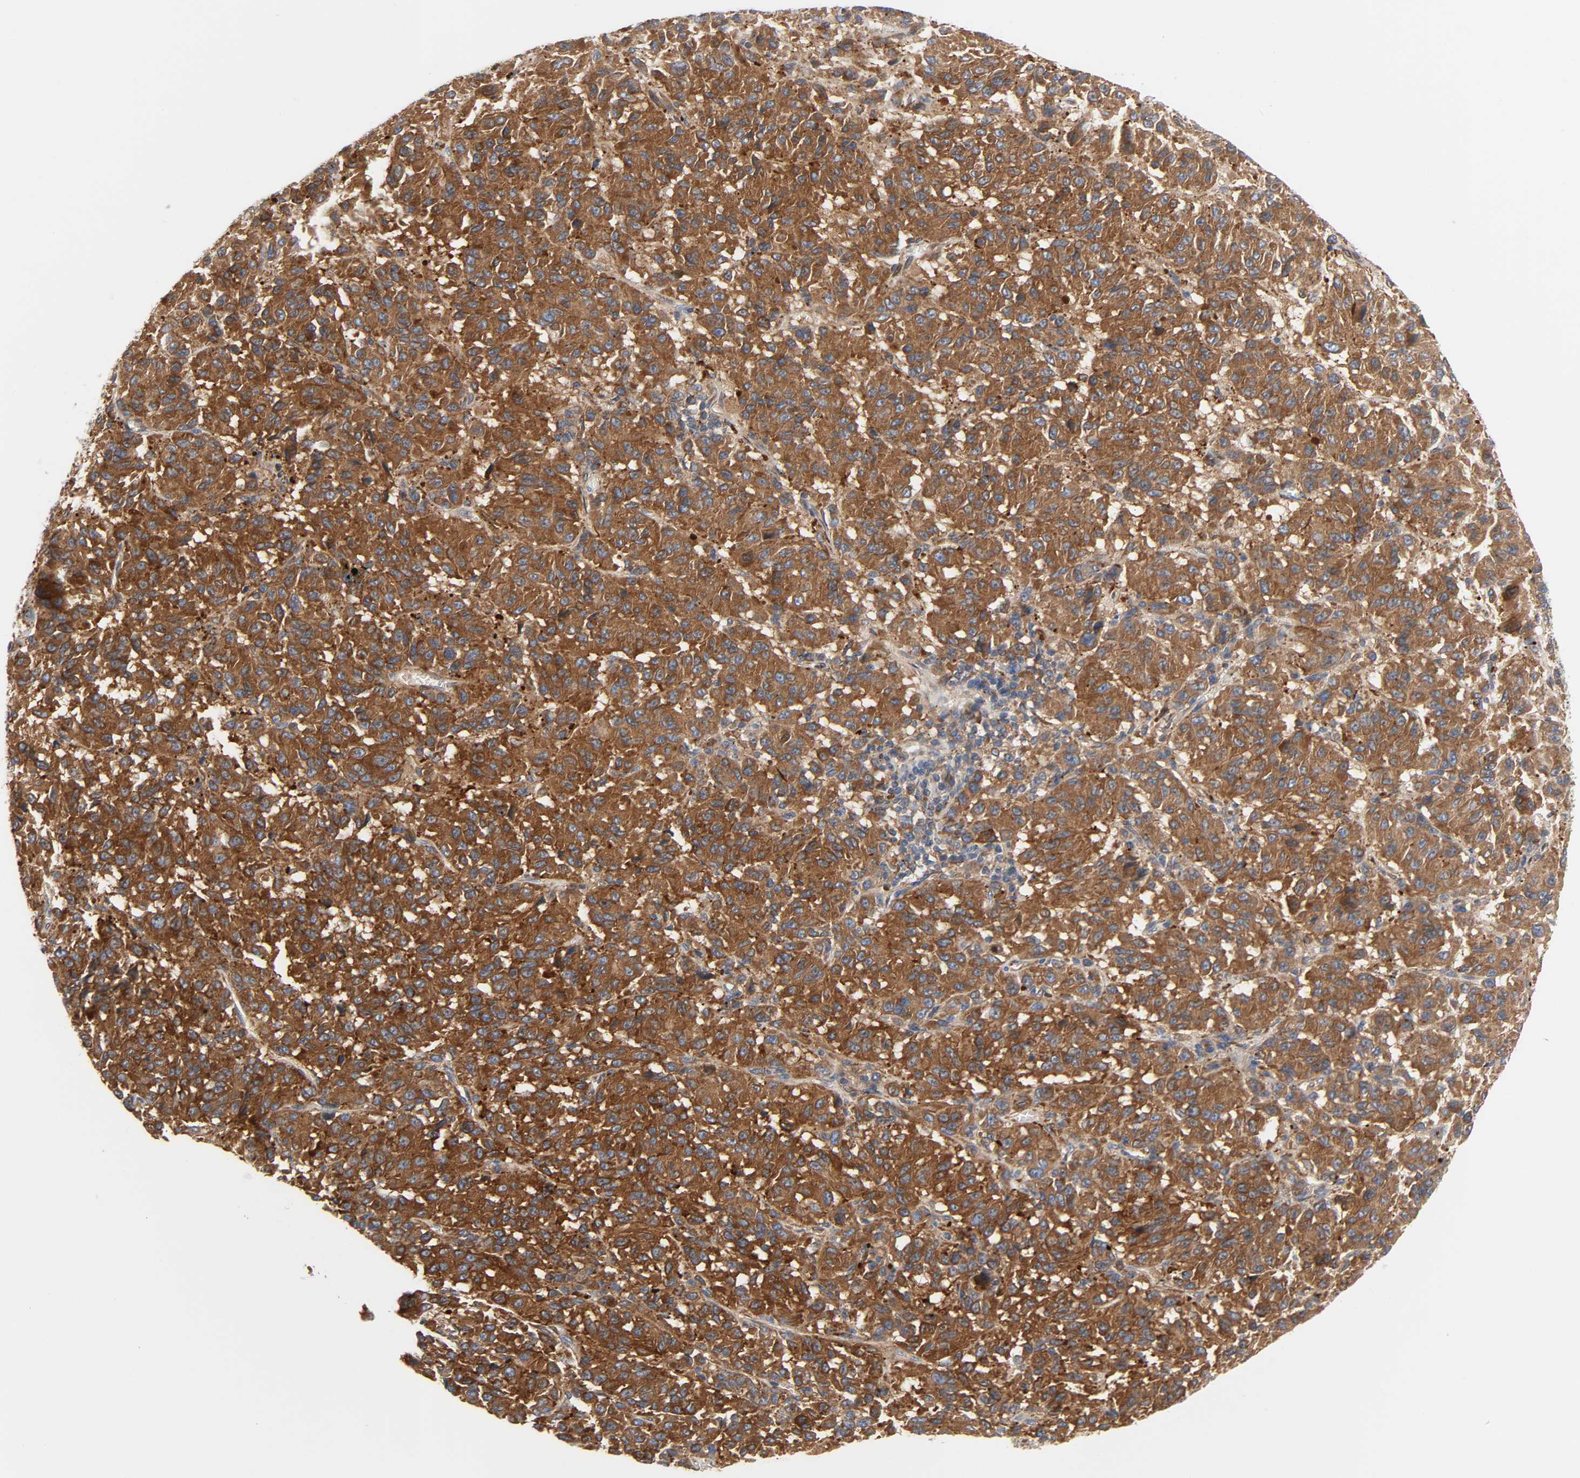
{"staining": {"intensity": "strong", "quantity": ">75%", "location": "cytoplasmic/membranous"}, "tissue": "melanoma", "cell_type": "Tumor cells", "image_type": "cancer", "snomed": [{"axis": "morphology", "description": "Malignant melanoma, Metastatic site"}, {"axis": "topography", "description": "Lung"}], "caption": "DAB immunohistochemical staining of malignant melanoma (metastatic site) reveals strong cytoplasmic/membranous protein expression in approximately >75% of tumor cells.", "gene": "ARHGAP1", "patient": {"sex": "male", "age": 64}}